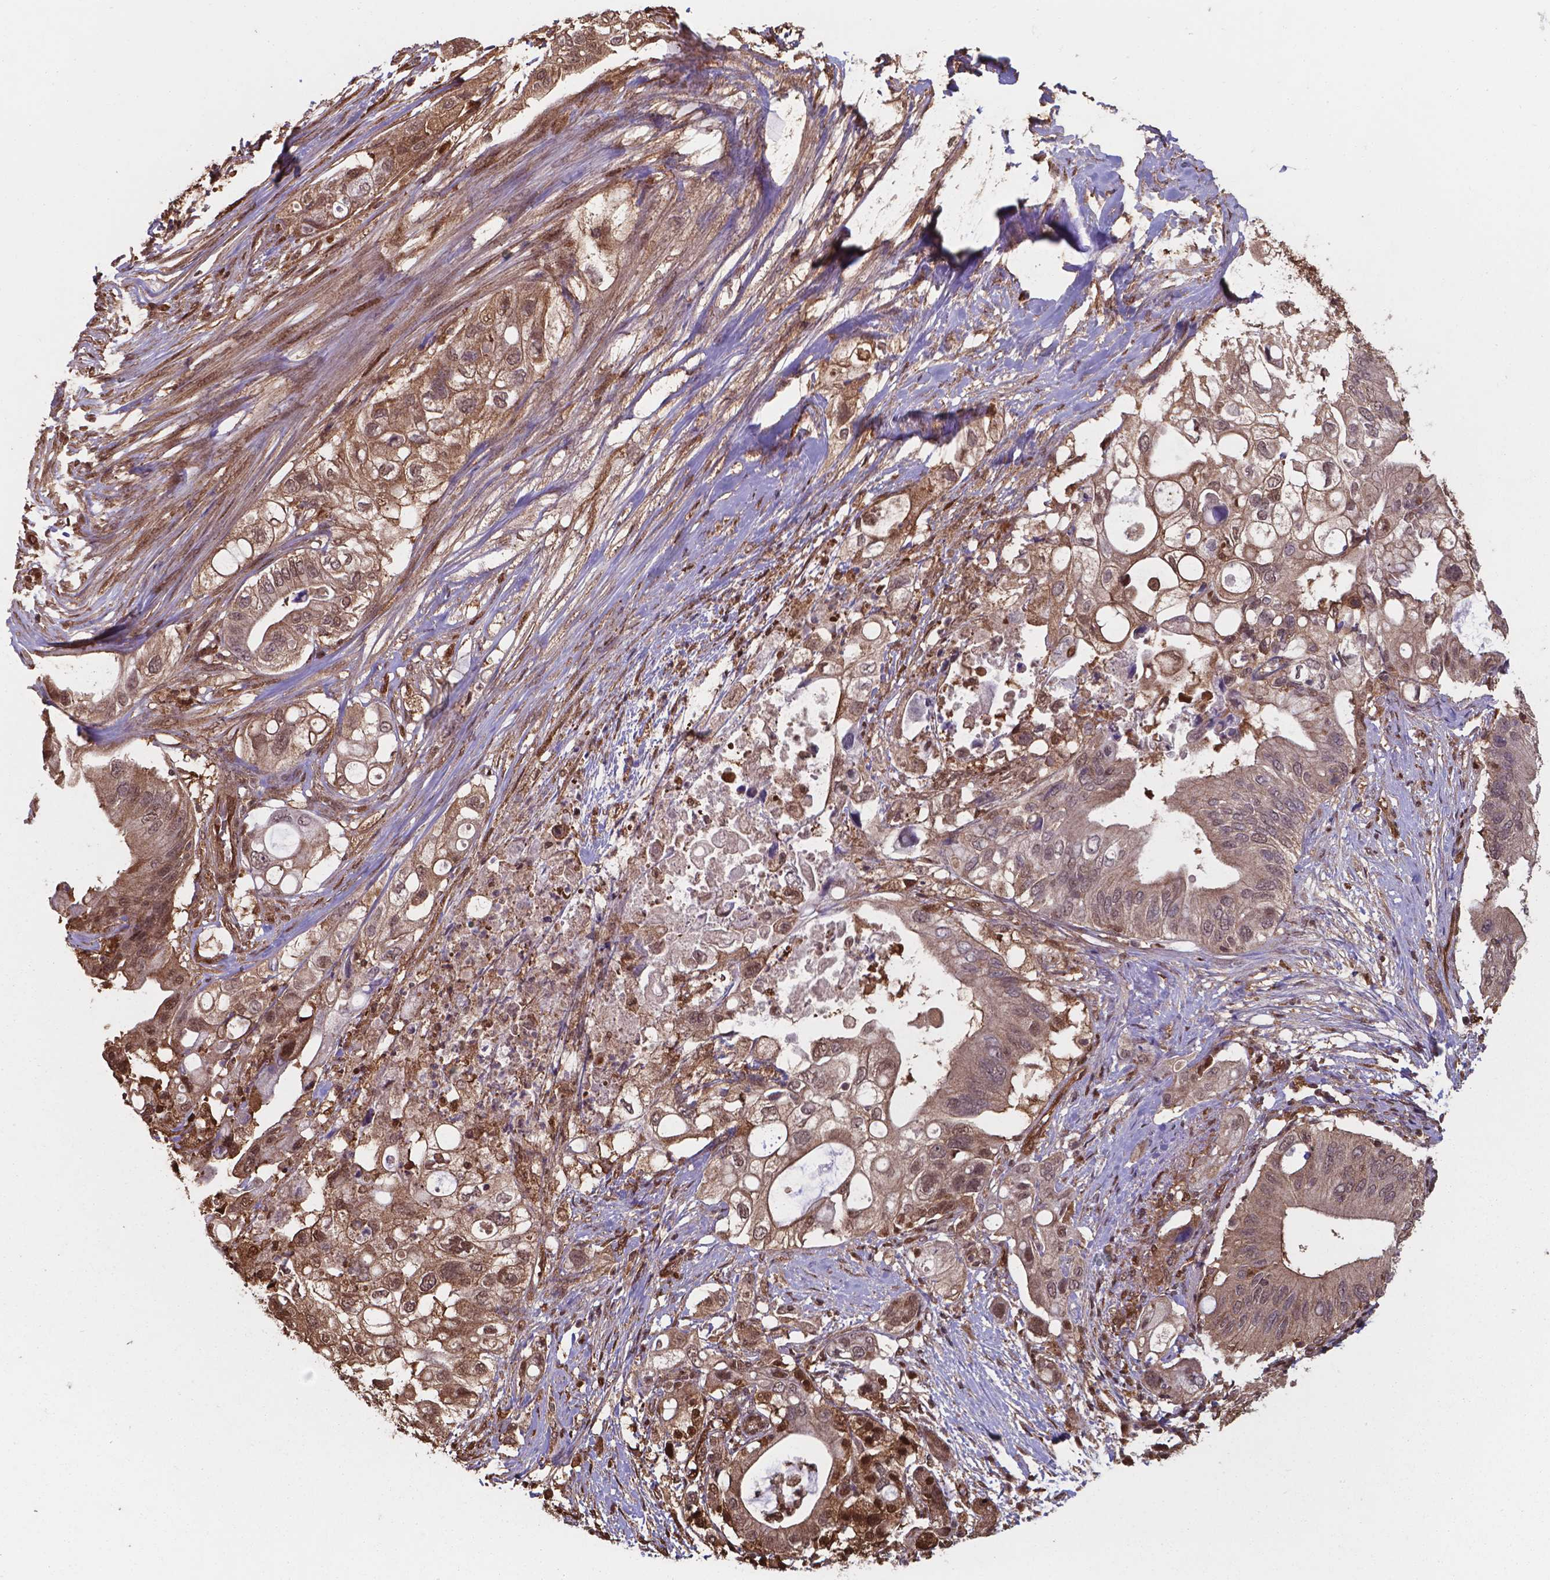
{"staining": {"intensity": "moderate", "quantity": "25%-75%", "location": "cytoplasmic/membranous,nuclear"}, "tissue": "pancreatic cancer", "cell_type": "Tumor cells", "image_type": "cancer", "snomed": [{"axis": "morphology", "description": "Adenocarcinoma, NOS"}, {"axis": "topography", "description": "Pancreas"}], "caption": "Pancreatic cancer (adenocarcinoma) stained with DAB (3,3'-diaminobenzidine) immunohistochemistry (IHC) exhibits medium levels of moderate cytoplasmic/membranous and nuclear positivity in approximately 25%-75% of tumor cells. (Brightfield microscopy of DAB IHC at high magnification).", "gene": "CHP2", "patient": {"sex": "female", "age": 72}}